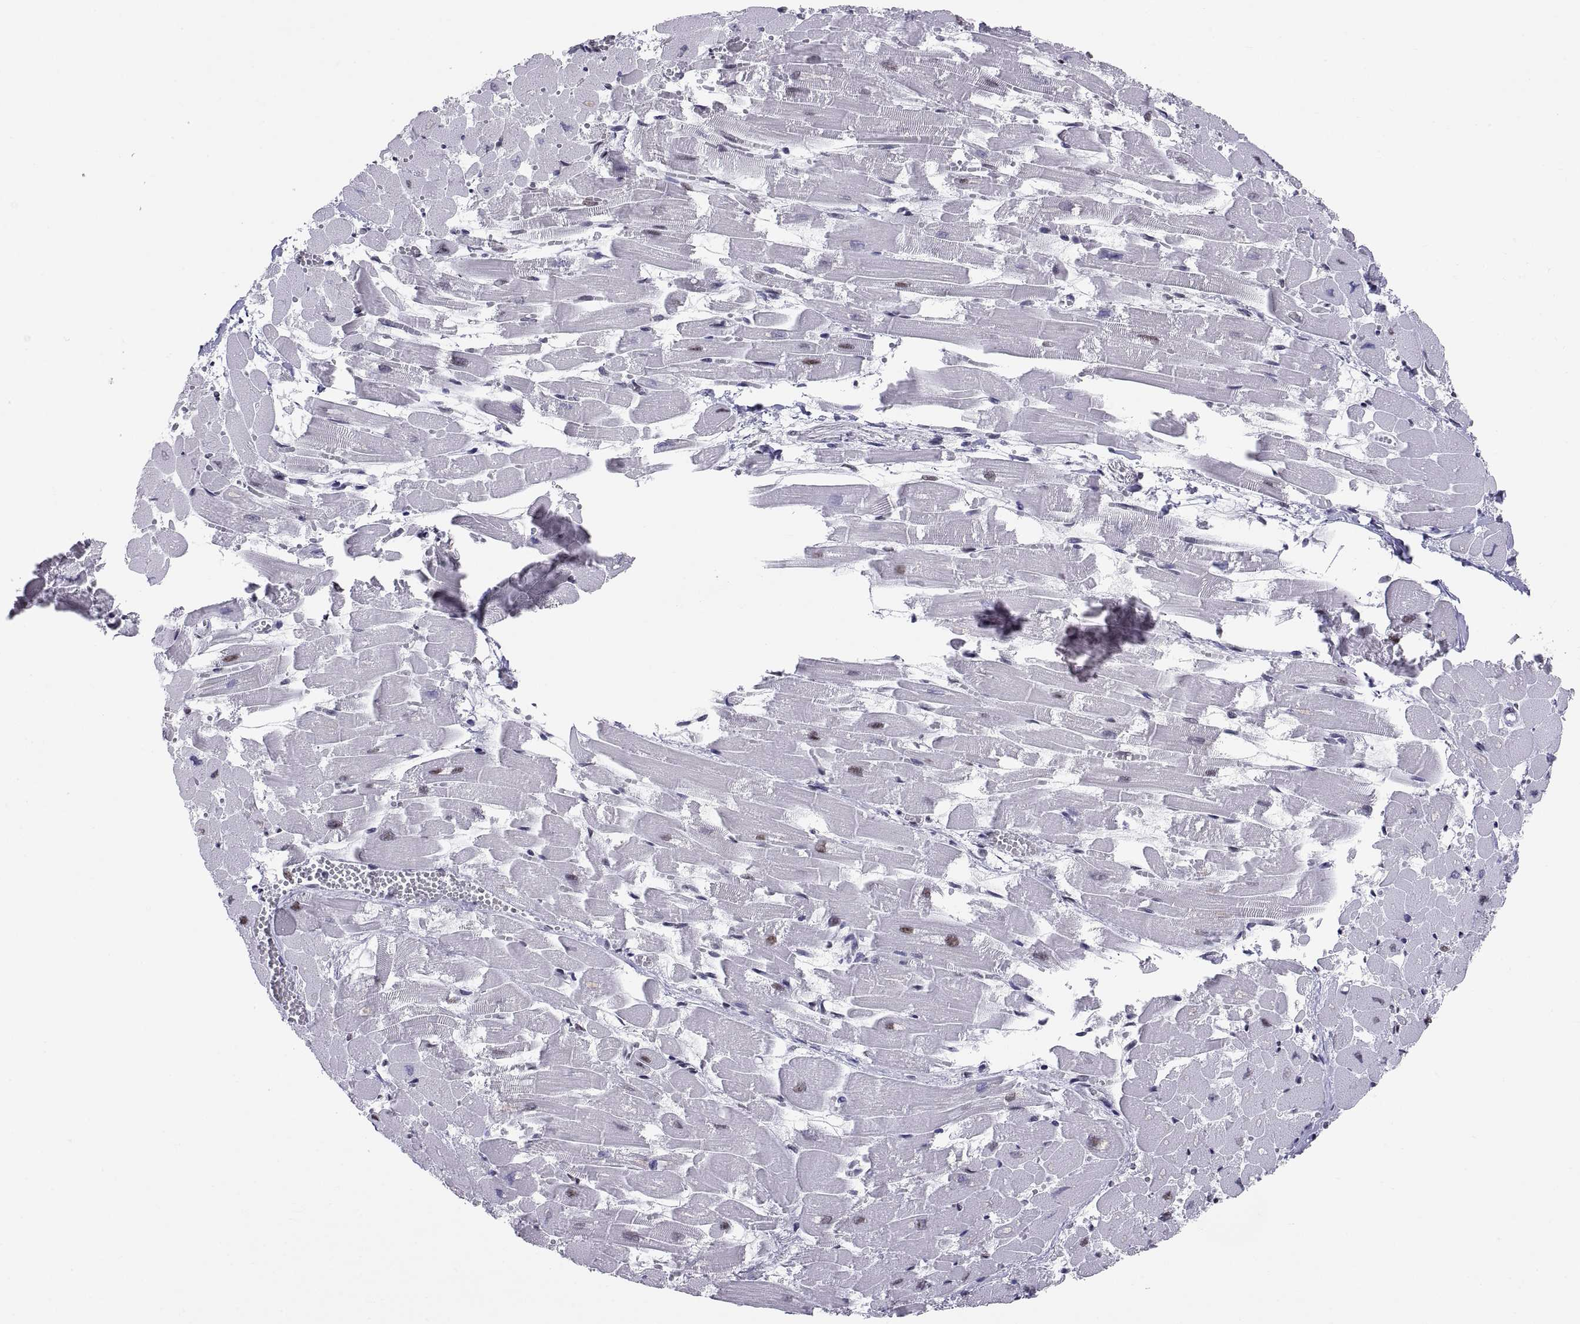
{"staining": {"intensity": "negative", "quantity": "none", "location": "none"}, "tissue": "heart muscle", "cell_type": "Cardiomyocytes", "image_type": "normal", "snomed": [{"axis": "morphology", "description": "Normal tissue, NOS"}, {"axis": "topography", "description": "Heart"}], "caption": "IHC histopathology image of unremarkable heart muscle: human heart muscle stained with DAB demonstrates no significant protein expression in cardiomyocytes.", "gene": "NEUROD6", "patient": {"sex": "female", "age": 52}}